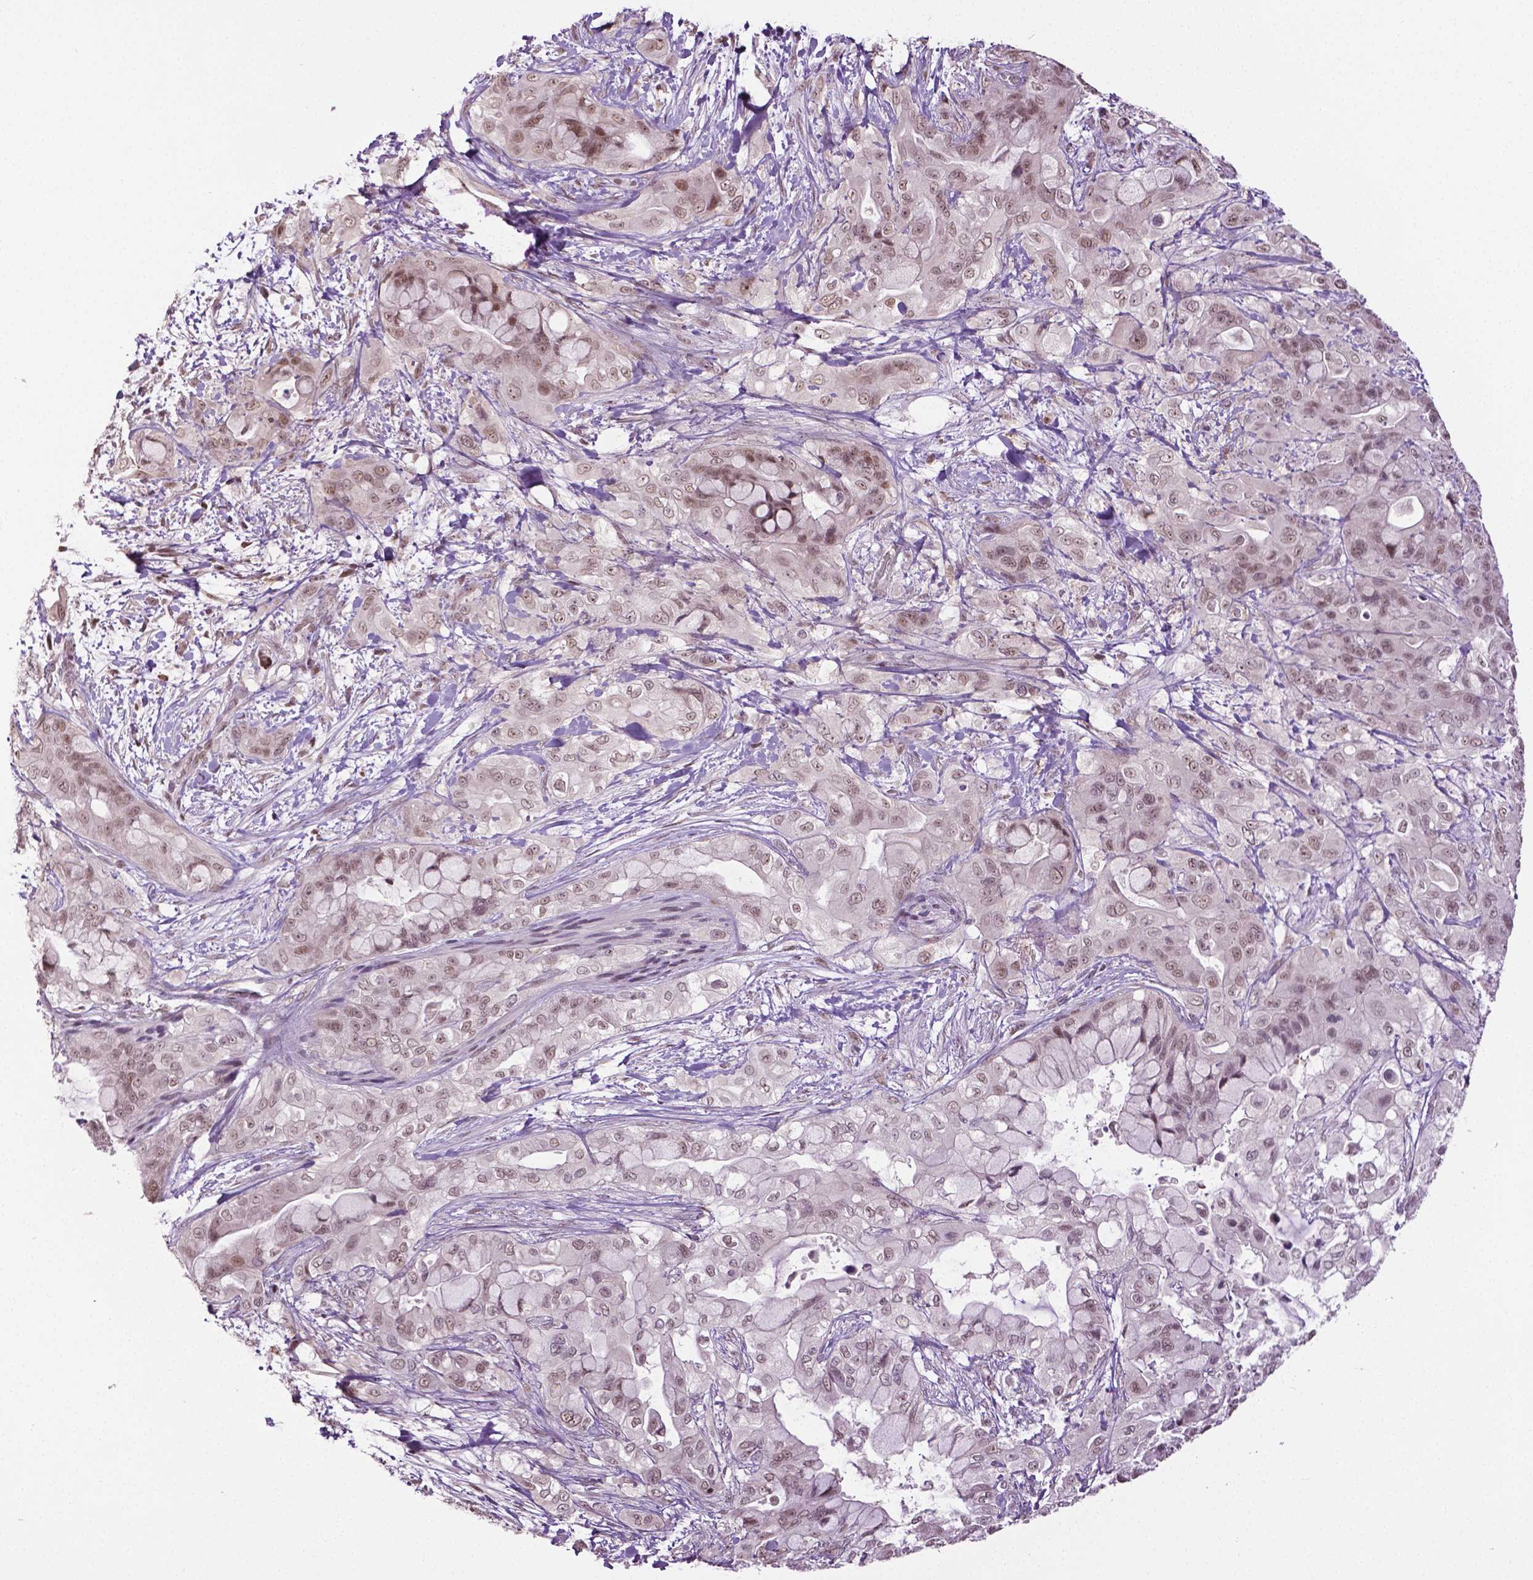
{"staining": {"intensity": "weak", "quantity": ">75%", "location": "nuclear"}, "tissue": "pancreatic cancer", "cell_type": "Tumor cells", "image_type": "cancer", "snomed": [{"axis": "morphology", "description": "Adenocarcinoma, NOS"}, {"axis": "topography", "description": "Pancreas"}], "caption": "Pancreatic cancer (adenocarcinoma) was stained to show a protein in brown. There is low levels of weak nuclear expression in approximately >75% of tumor cells.", "gene": "DLX5", "patient": {"sex": "male", "age": 71}}